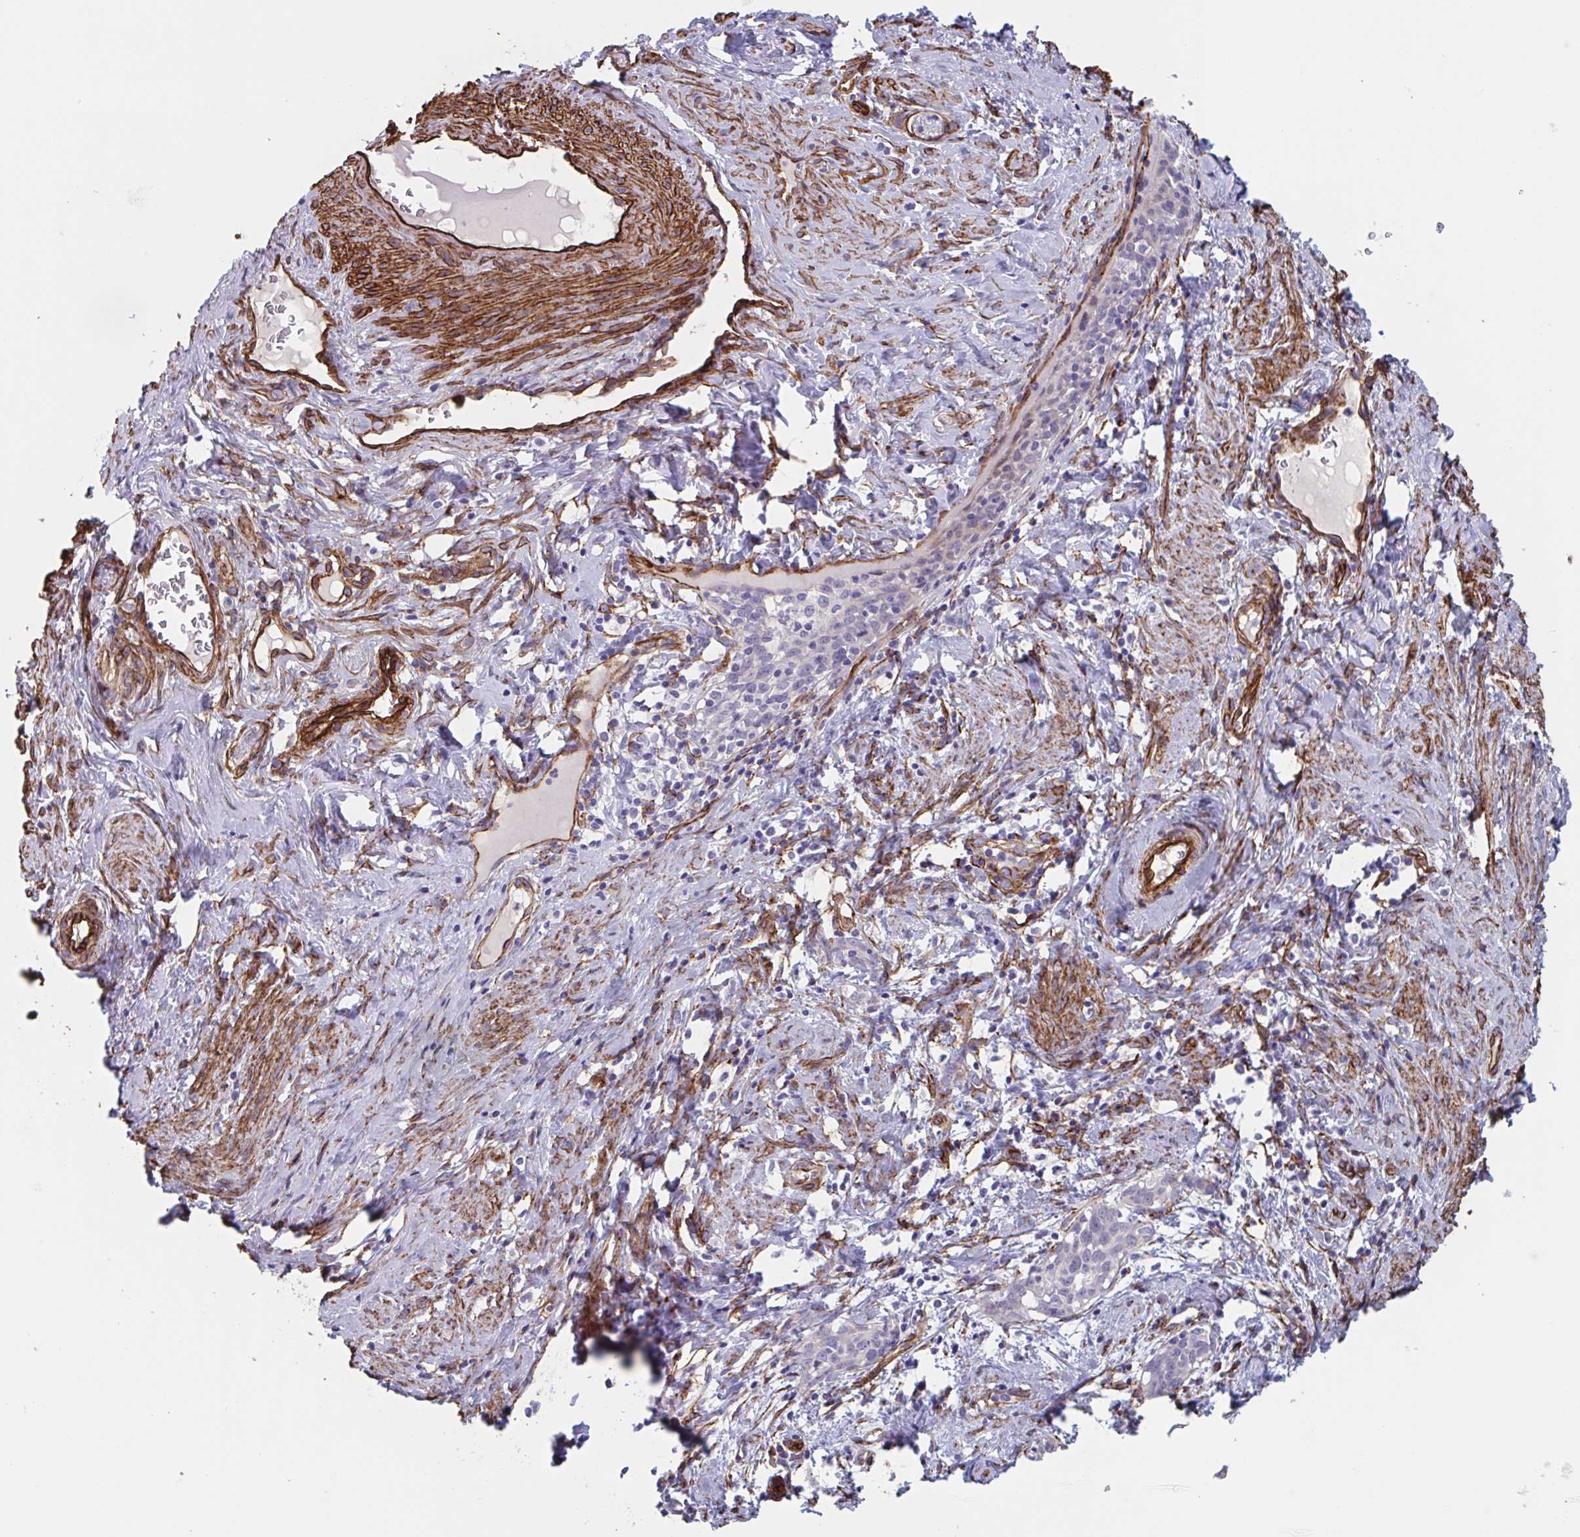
{"staining": {"intensity": "negative", "quantity": "none", "location": "none"}, "tissue": "cervical cancer", "cell_type": "Tumor cells", "image_type": "cancer", "snomed": [{"axis": "morphology", "description": "Squamous cell carcinoma, NOS"}, {"axis": "topography", "description": "Cervix"}], "caption": "Immunohistochemistry (IHC) image of human squamous cell carcinoma (cervical) stained for a protein (brown), which shows no expression in tumor cells.", "gene": "CITED4", "patient": {"sex": "female", "age": 52}}